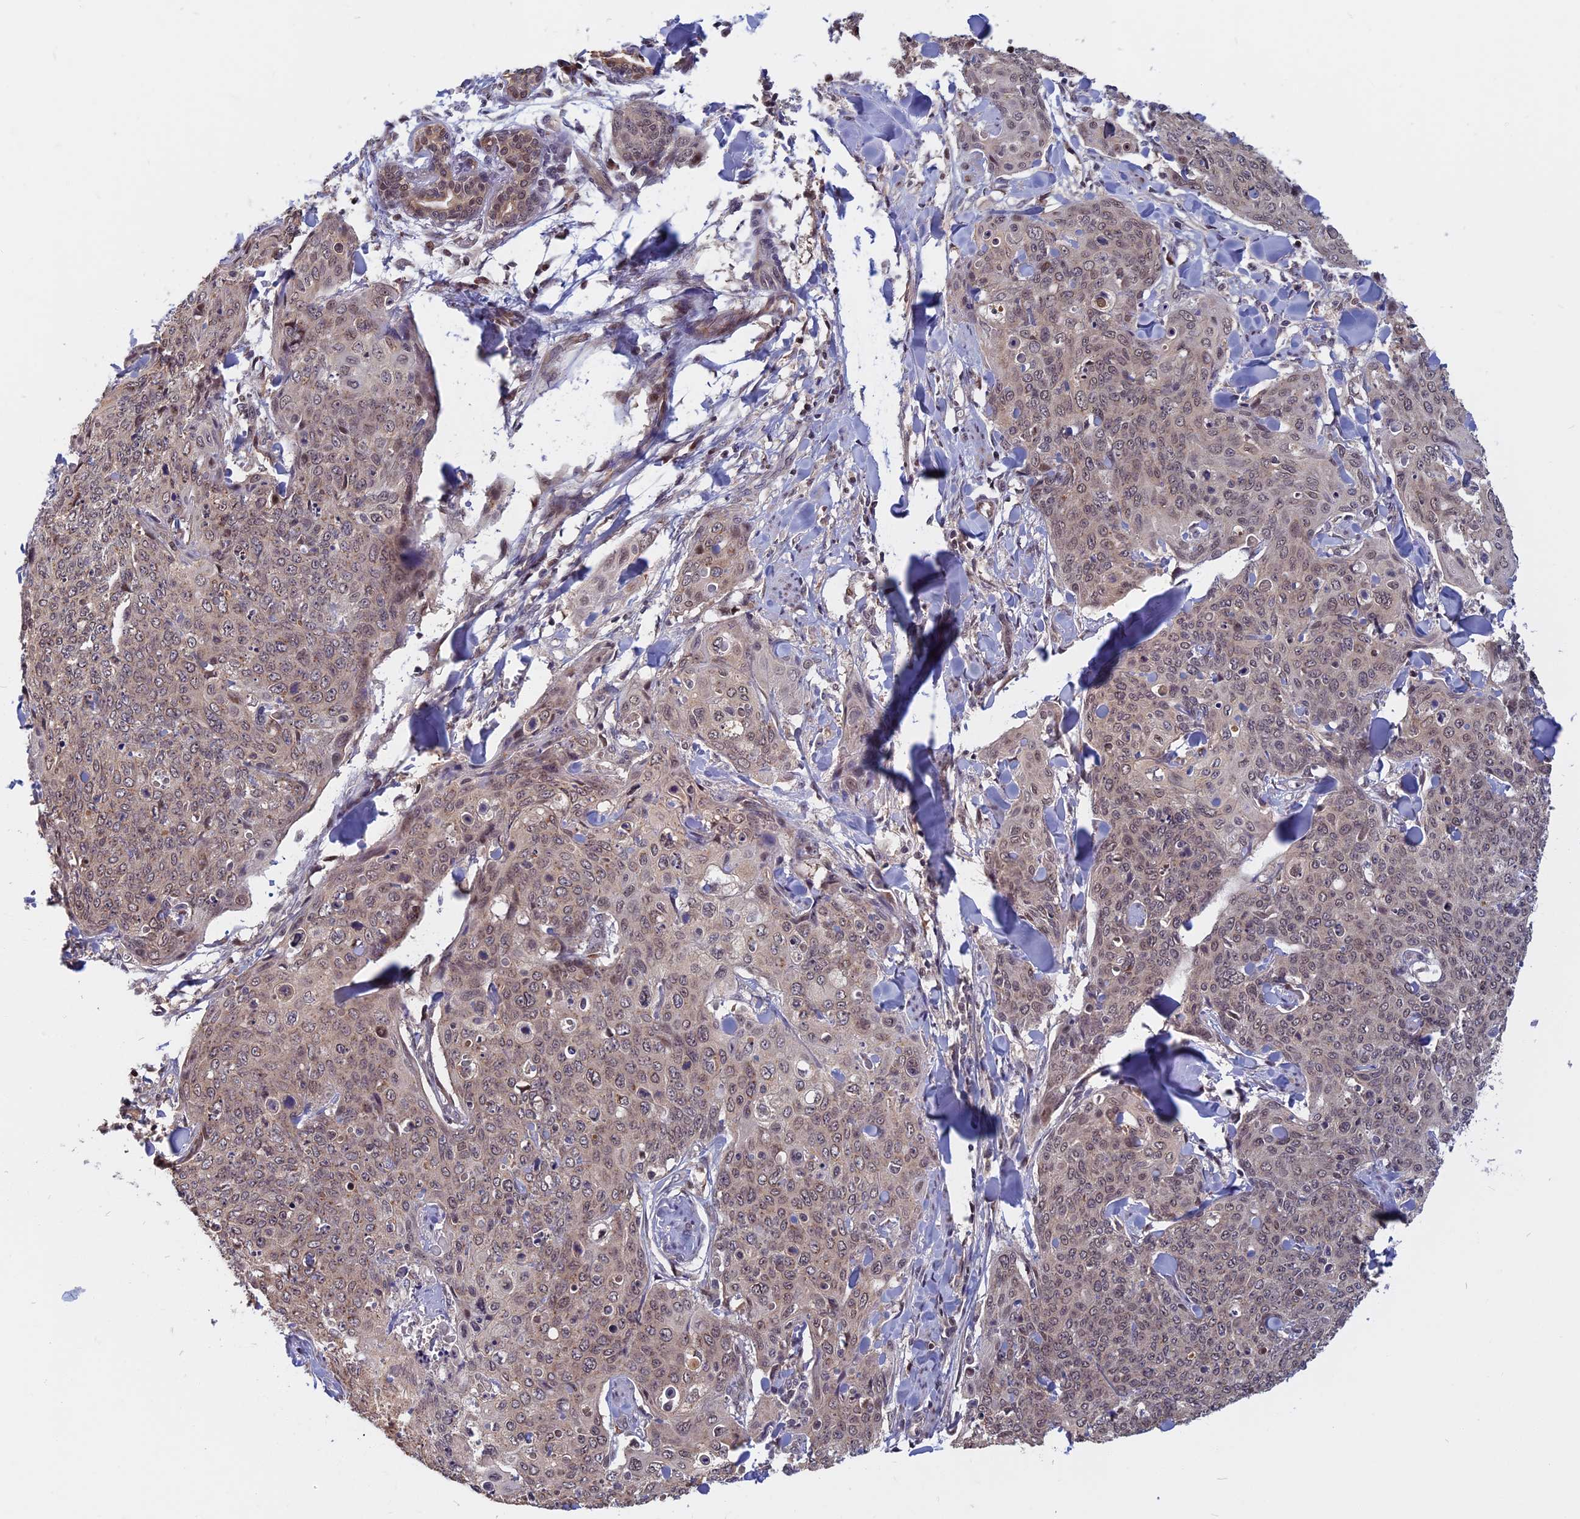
{"staining": {"intensity": "weak", "quantity": "25%-75%", "location": "nuclear"}, "tissue": "skin cancer", "cell_type": "Tumor cells", "image_type": "cancer", "snomed": [{"axis": "morphology", "description": "Squamous cell carcinoma, NOS"}, {"axis": "topography", "description": "Skin"}, {"axis": "topography", "description": "Vulva"}], "caption": "Squamous cell carcinoma (skin) stained for a protein (brown) reveals weak nuclear positive staining in about 25%-75% of tumor cells.", "gene": "CCDC113", "patient": {"sex": "female", "age": 85}}